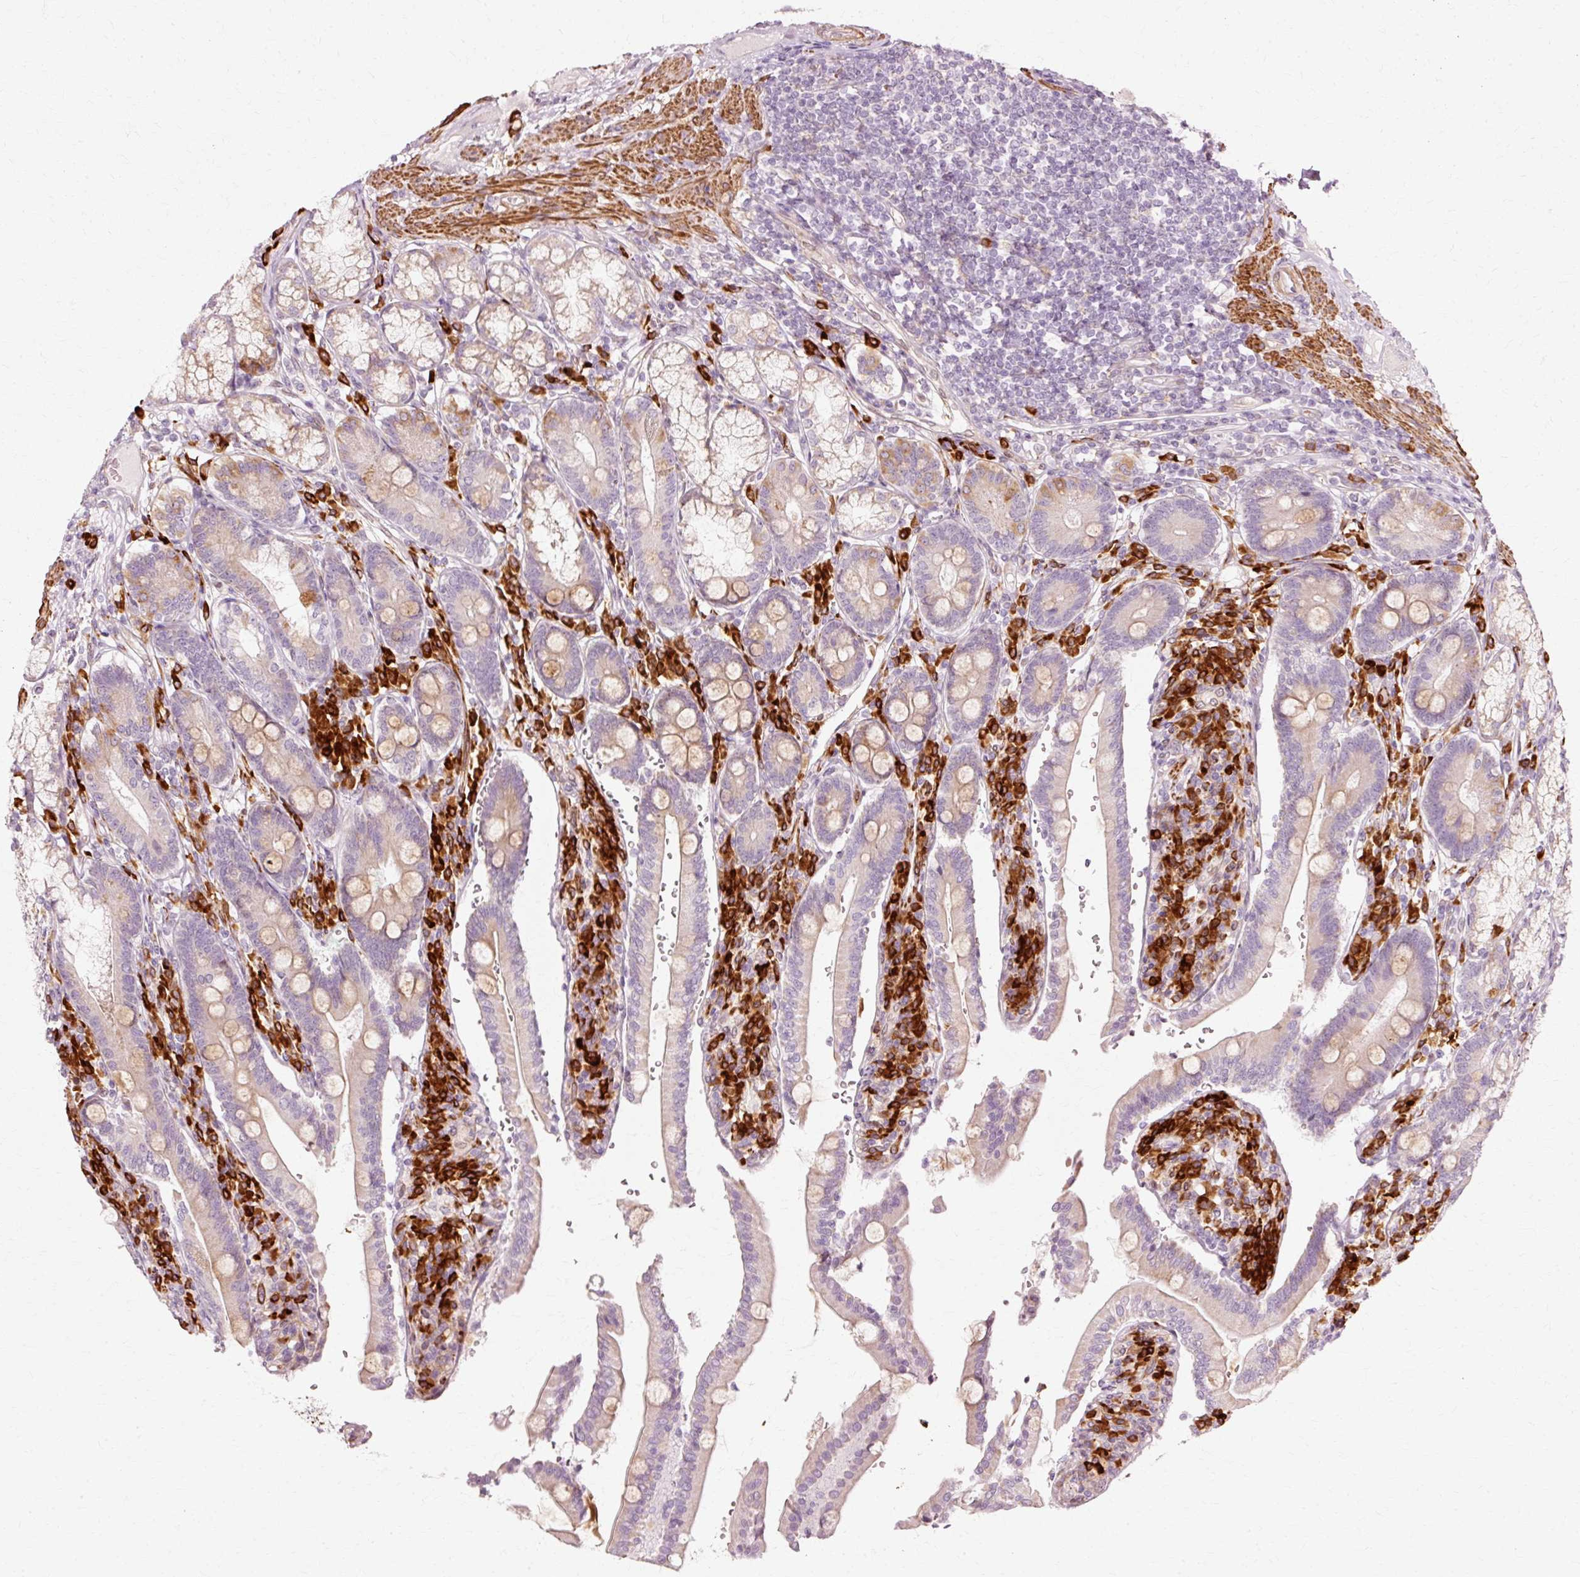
{"staining": {"intensity": "moderate", "quantity": "25%-75%", "location": "cytoplasmic/membranous"}, "tissue": "duodenum", "cell_type": "Glandular cells", "image_type": "normal", "snomed": [{"axis": "morphology", "description": "Normal tissue, NOS"}, {"axis": "topography", "description": "Duodenum"}], "caption": "About 25%-75% of glandular cells in normal human duodenum display moderate cytoplasmic/membranous protein positivity as visualized by brown immunohistochemical staining.", "gene": "RANBP2", "patient": {"sex": "female", "age": 67}}